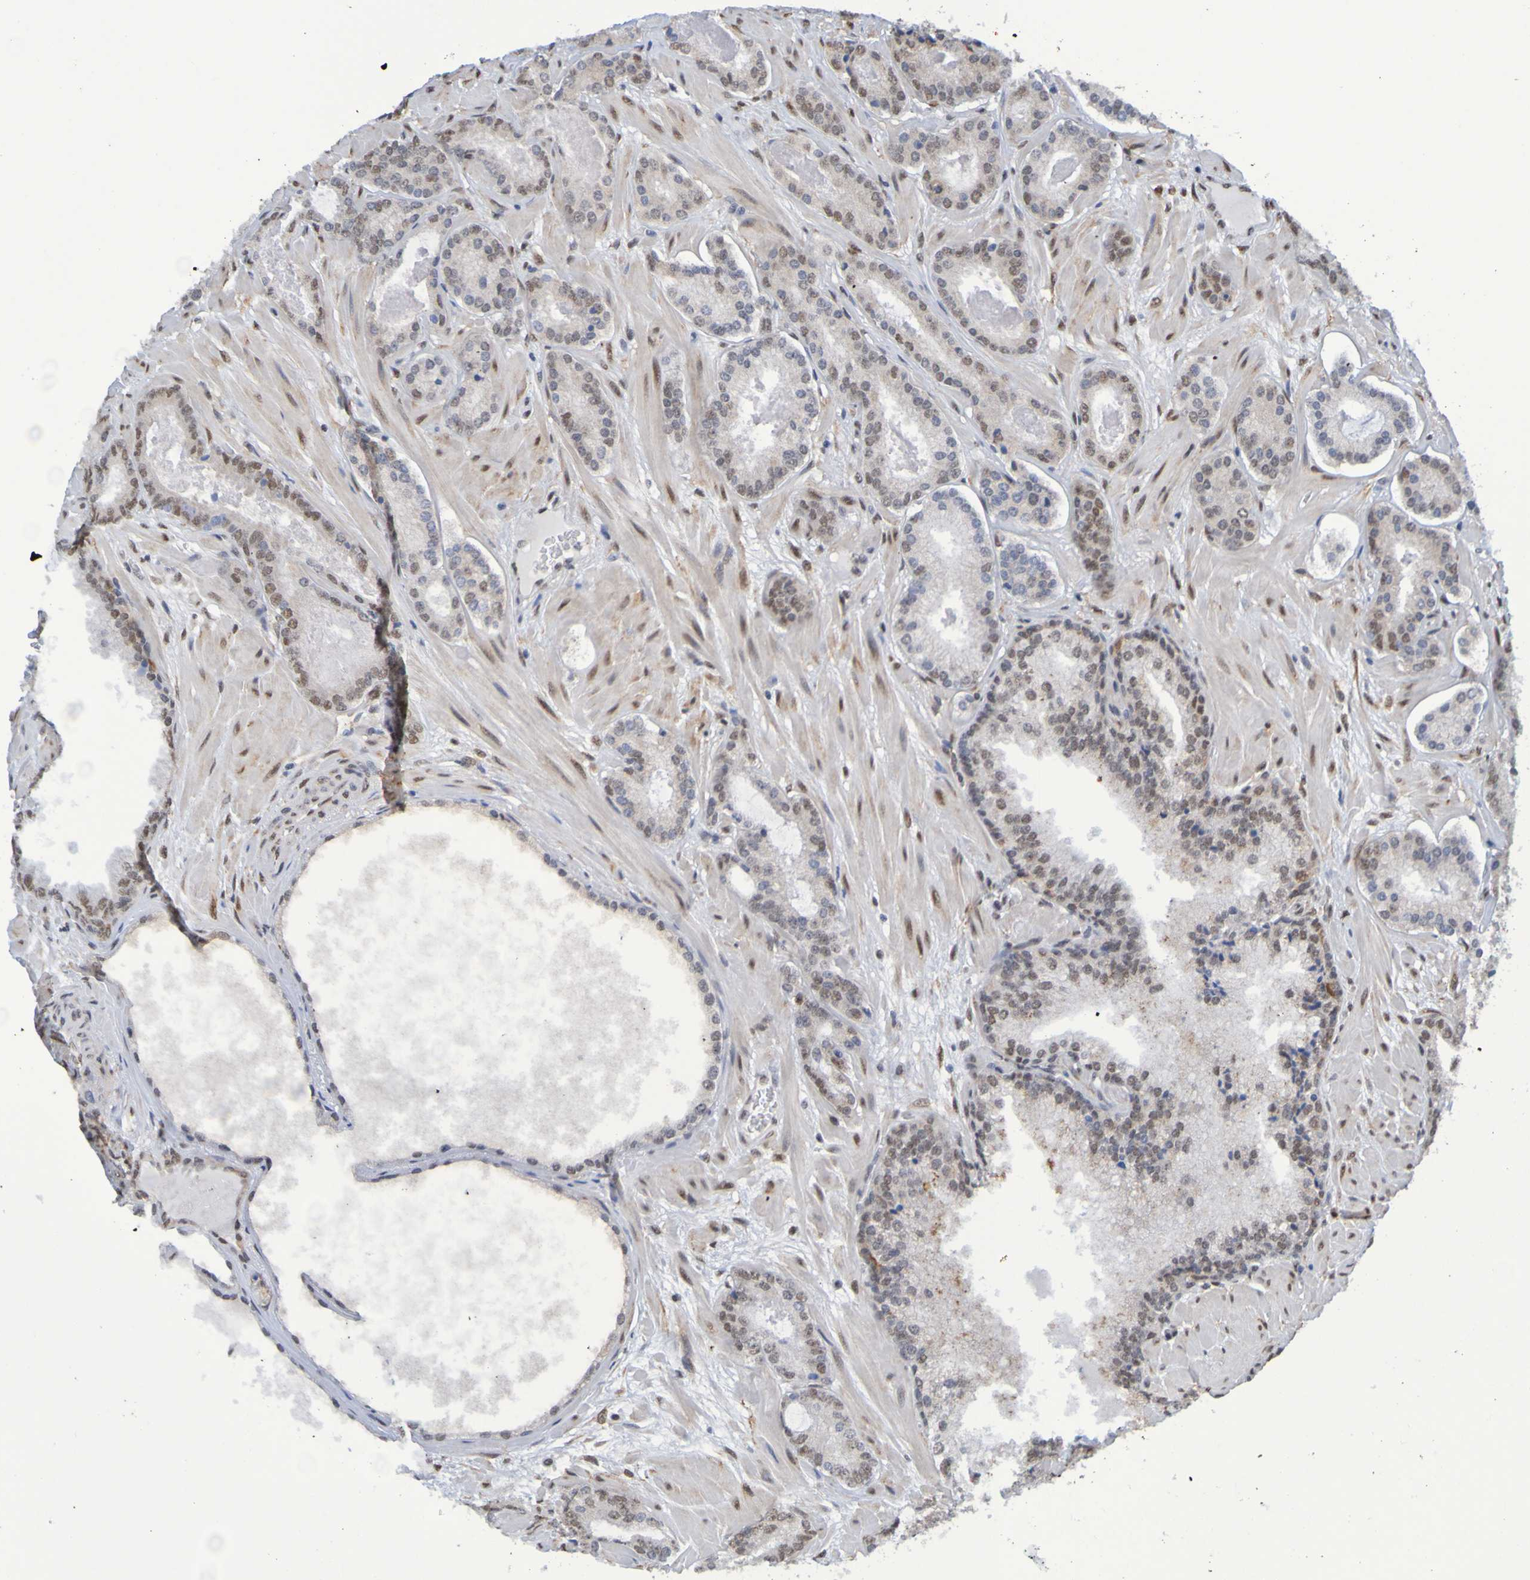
{"staining": {"intensity": "weak", "quantity": "25%-75%", "location": "nuclear"}, "tissue": "prostate cancer", "cell_type": "Tumor cells", "image_type": "cancer", "snomed": [{"axis": "morphology", "description": "Adenocarcinoma, Low grade"}, {"axis": "topography", "description": "Prostate"}], "caption": "Brown immunohistochemical staining in low-grade adenocarcinoma (prostate) reveals weak nuclear staining in approximately 25%-75% of tumor cells.", "gene": "HDAC2", "patient": {"sex": "male", "age": 63}}